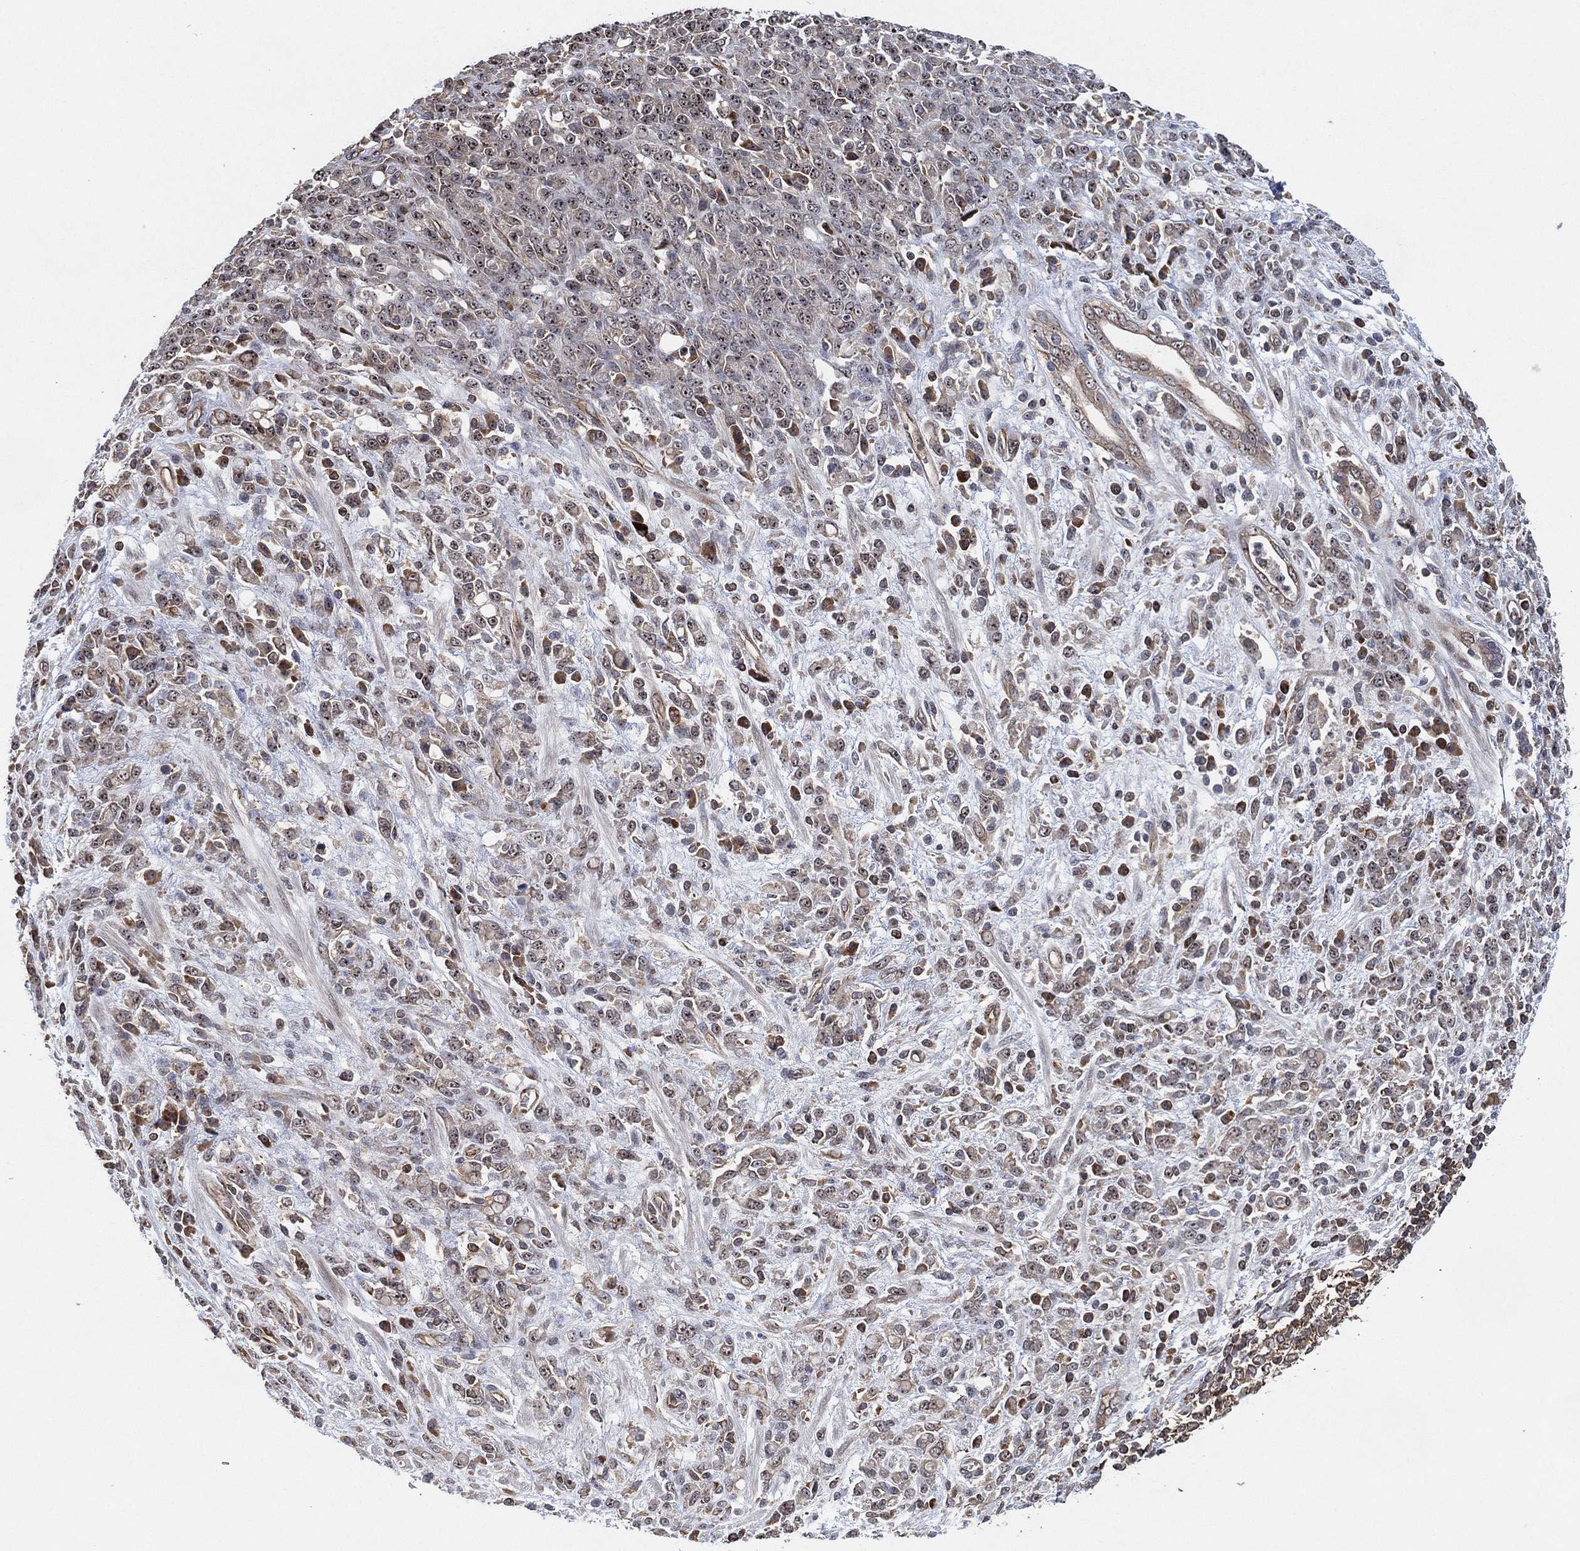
{"staining": {"intensity": "negative", "quantity": "none", "location": "none"}, "tissue": "stomach cancer", "cell_type": "Tumor cells", "image_type": "cancer", "snomed": [{"axis": "morphology", "description": "Adenocarcinoma, NOS"}, {"axis": "topography", "description": "Stomach"}], "caption": "High magnification brightfield microscopy of stomach adenocarcinoma stained with DAB (3,3'-diaminobenzidine) (brown) and counterstained with hematoxylin (blue): tumor cells show no significant expression.", "gene": "TMCO1", "patient": {"sex": "female", "age": 57}}